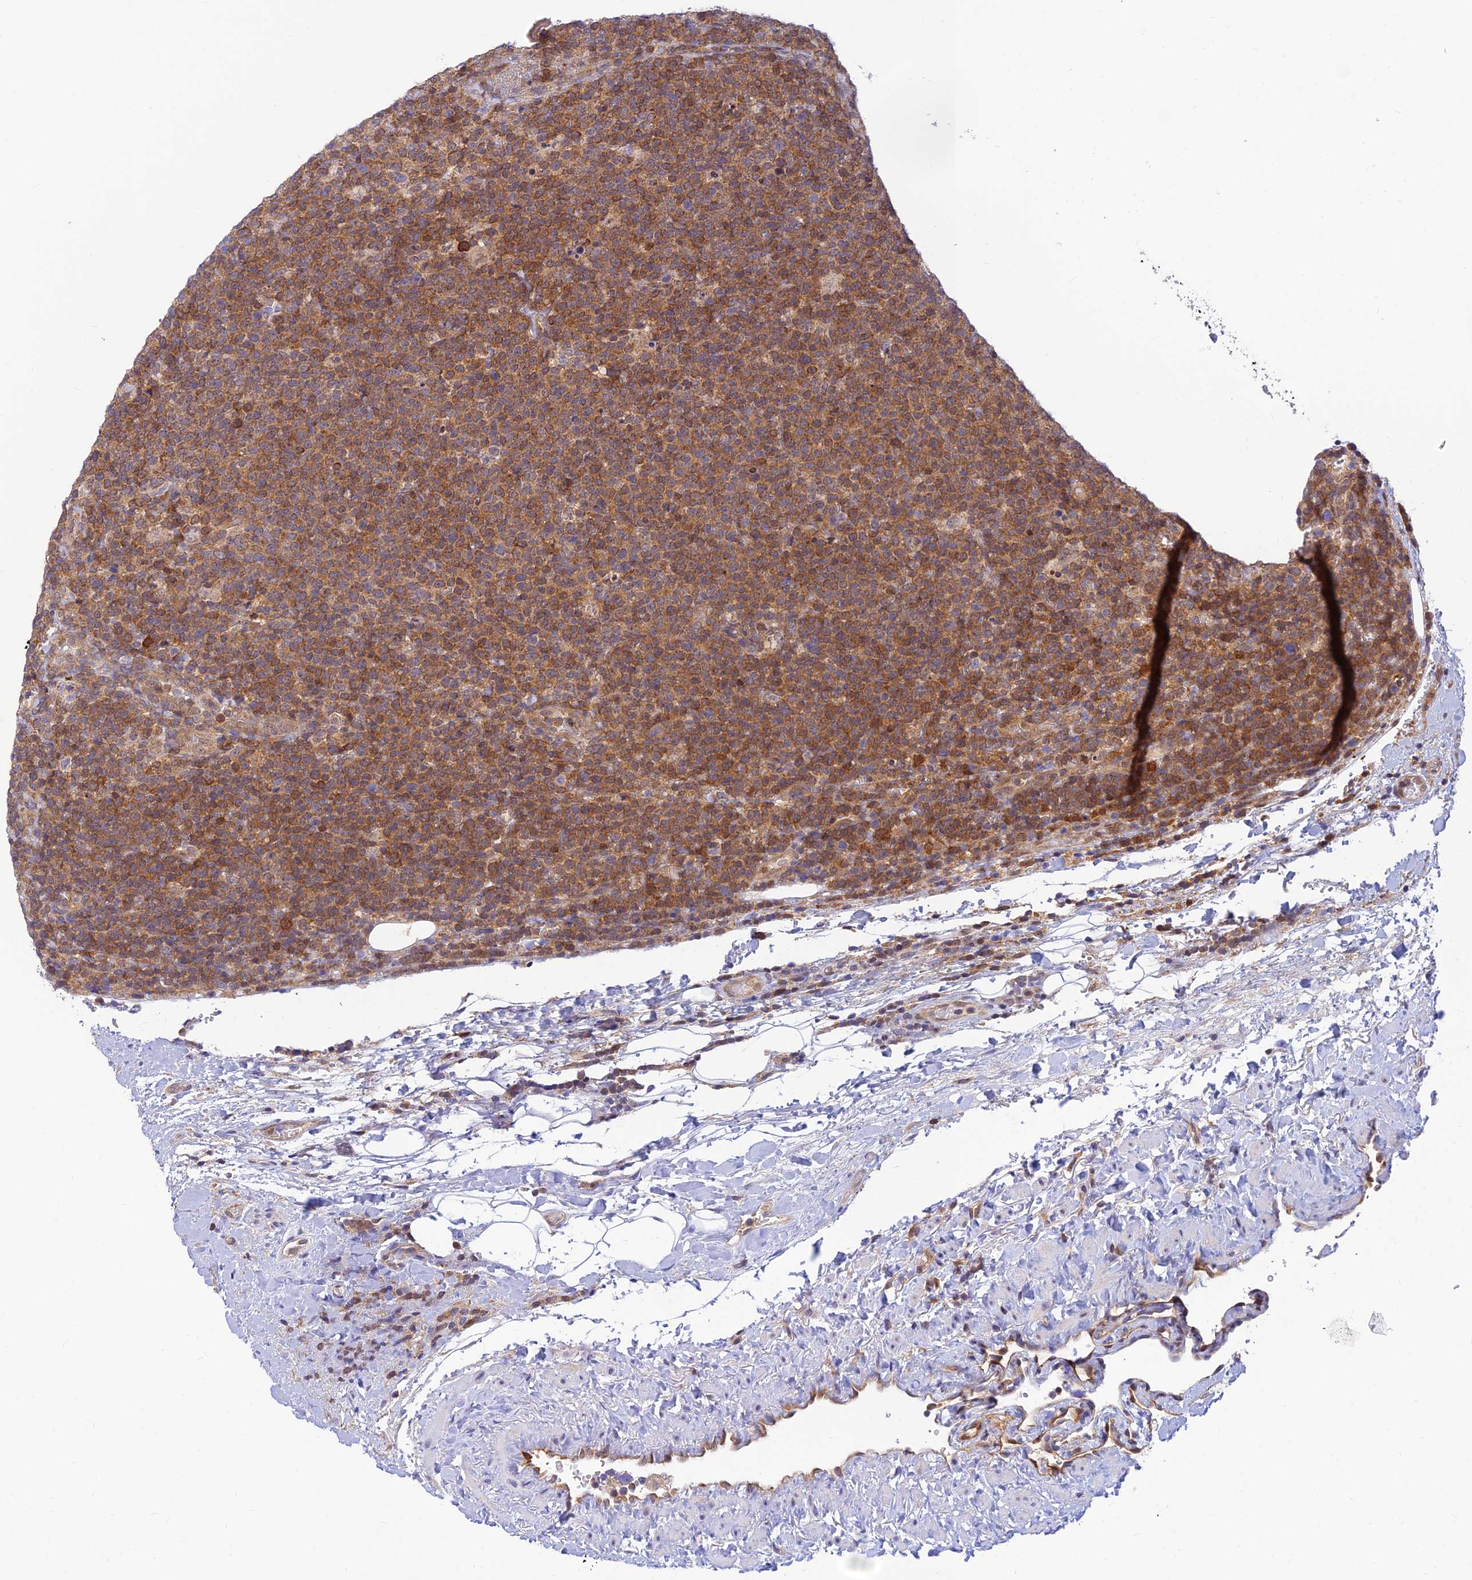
{"staining": {"intensity": "moderate", "quantity": ">75%", "location": "cytoplasmic/membranous"}, "tissue": "lymphoma", "cell_type": "Tumor cells", "image_type": "cancer", "snomed": [{"axis": "morphology", "description": "Malignant lymphoma, non-Hodgkin's type, High grade"}, {"axis": "topography", "description": "Lymph node"}], "caption": "A micrograph showing moderate cytoplasmic/membranous staining in about >75% of tumor cells in malignant lymphoma, non-Hodgkin's type (high-grade), as visualized by brown immunohistochemical staining.", "gene": "LYSMD2", "patient": {"sex": "male", "age": 61}}